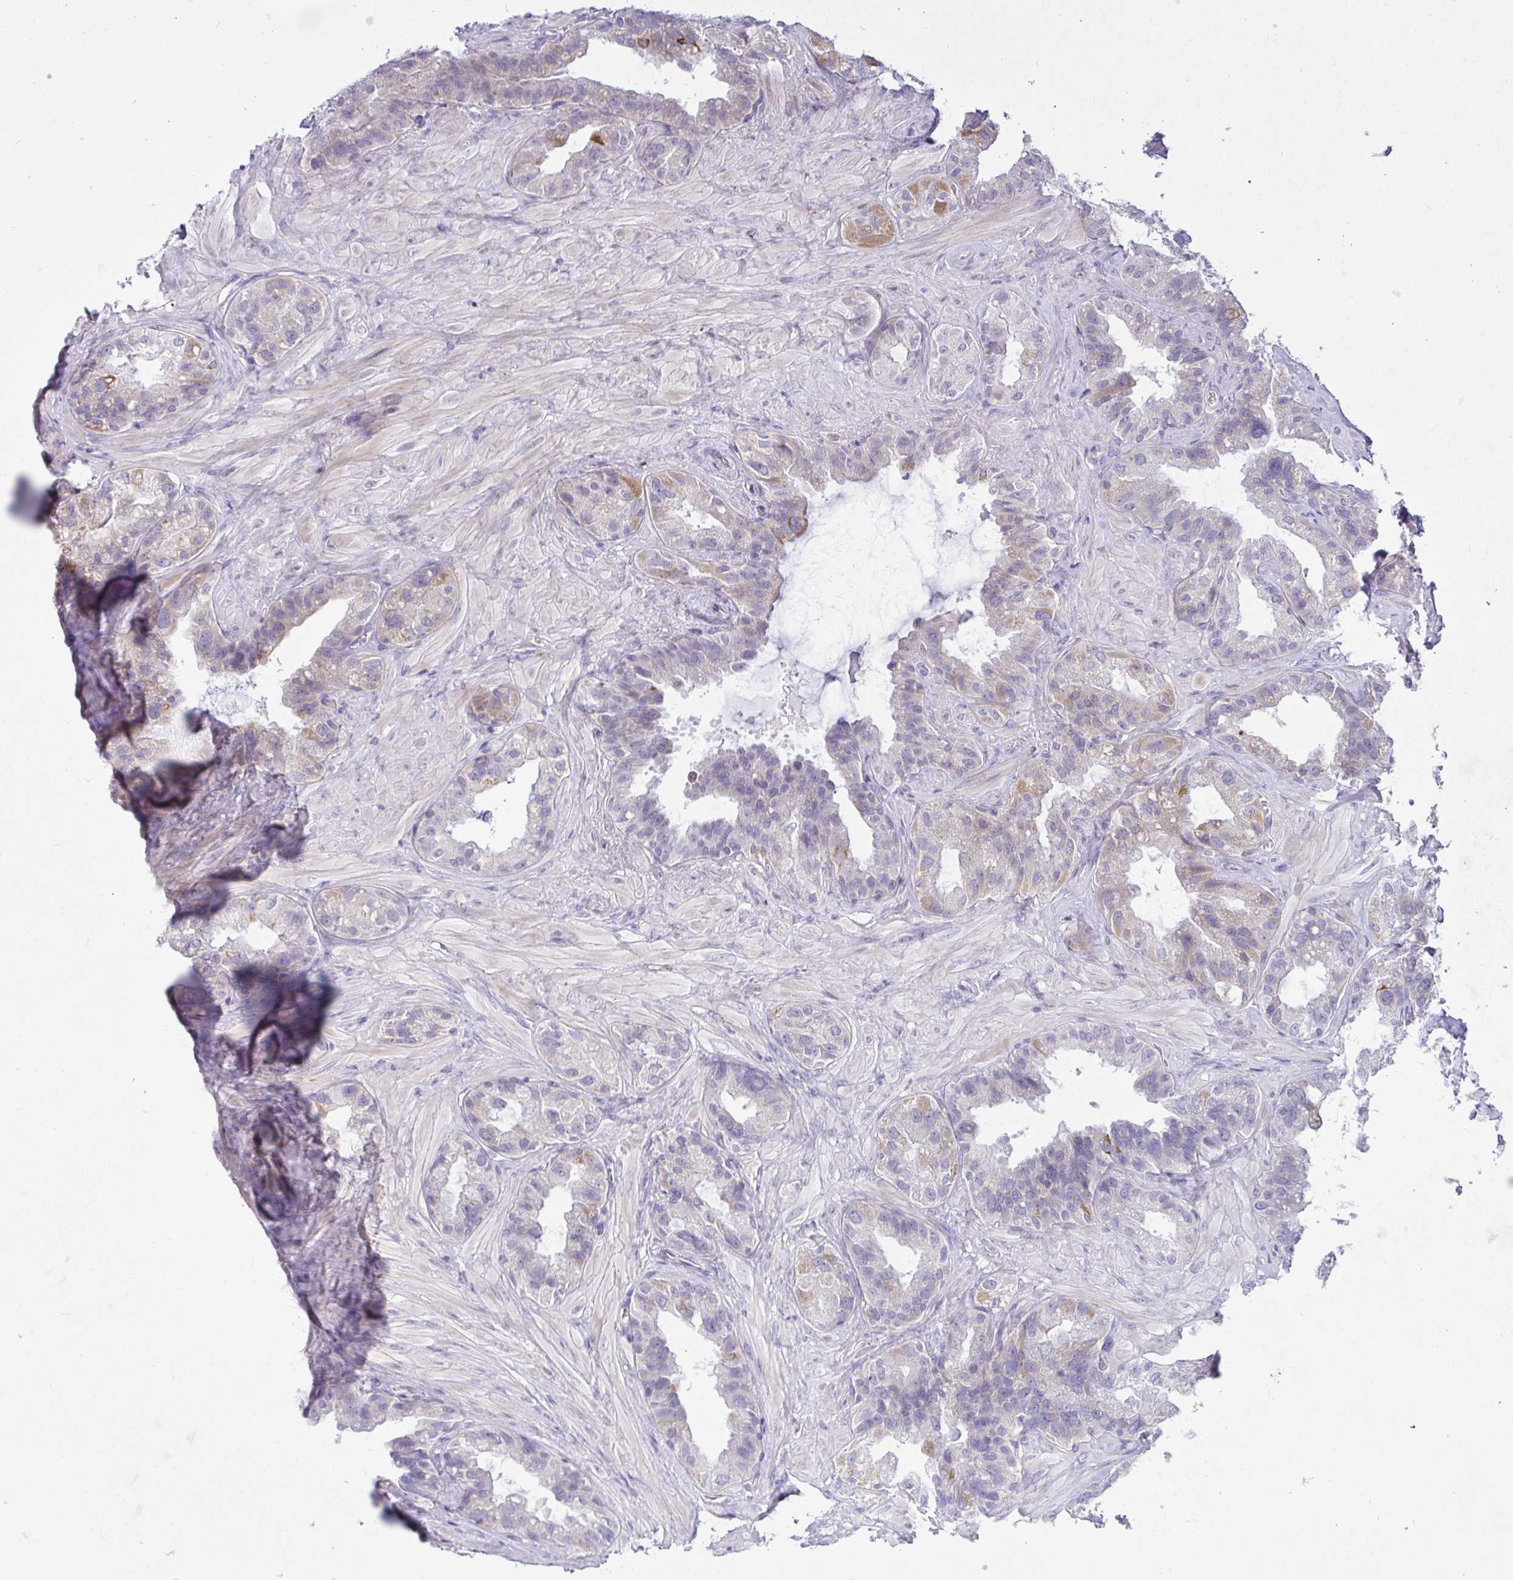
{"staining": {"intensity": "weak", "quantity": "<25%", "location": "cytoplasmic/membranous"}, "tissue": "seminal vesicle", "cell_type": "Glandular cells", "image_type": "normal", "snomed": [{"axis": "morphology", "description": "Normal tissue, NOS"}, {"axis": "topography", "description": "Seminal veicle"}, {"axis": "topography", "description": "Peripheral nerve tissue"}], "caption": "IHC histopathology image of normal seminal vesicle stained for a protein (brown), which demonstrates no positivity in glandular cells.", "gene": "CEP63", "patient": {"sex": "male", "age": 76}}